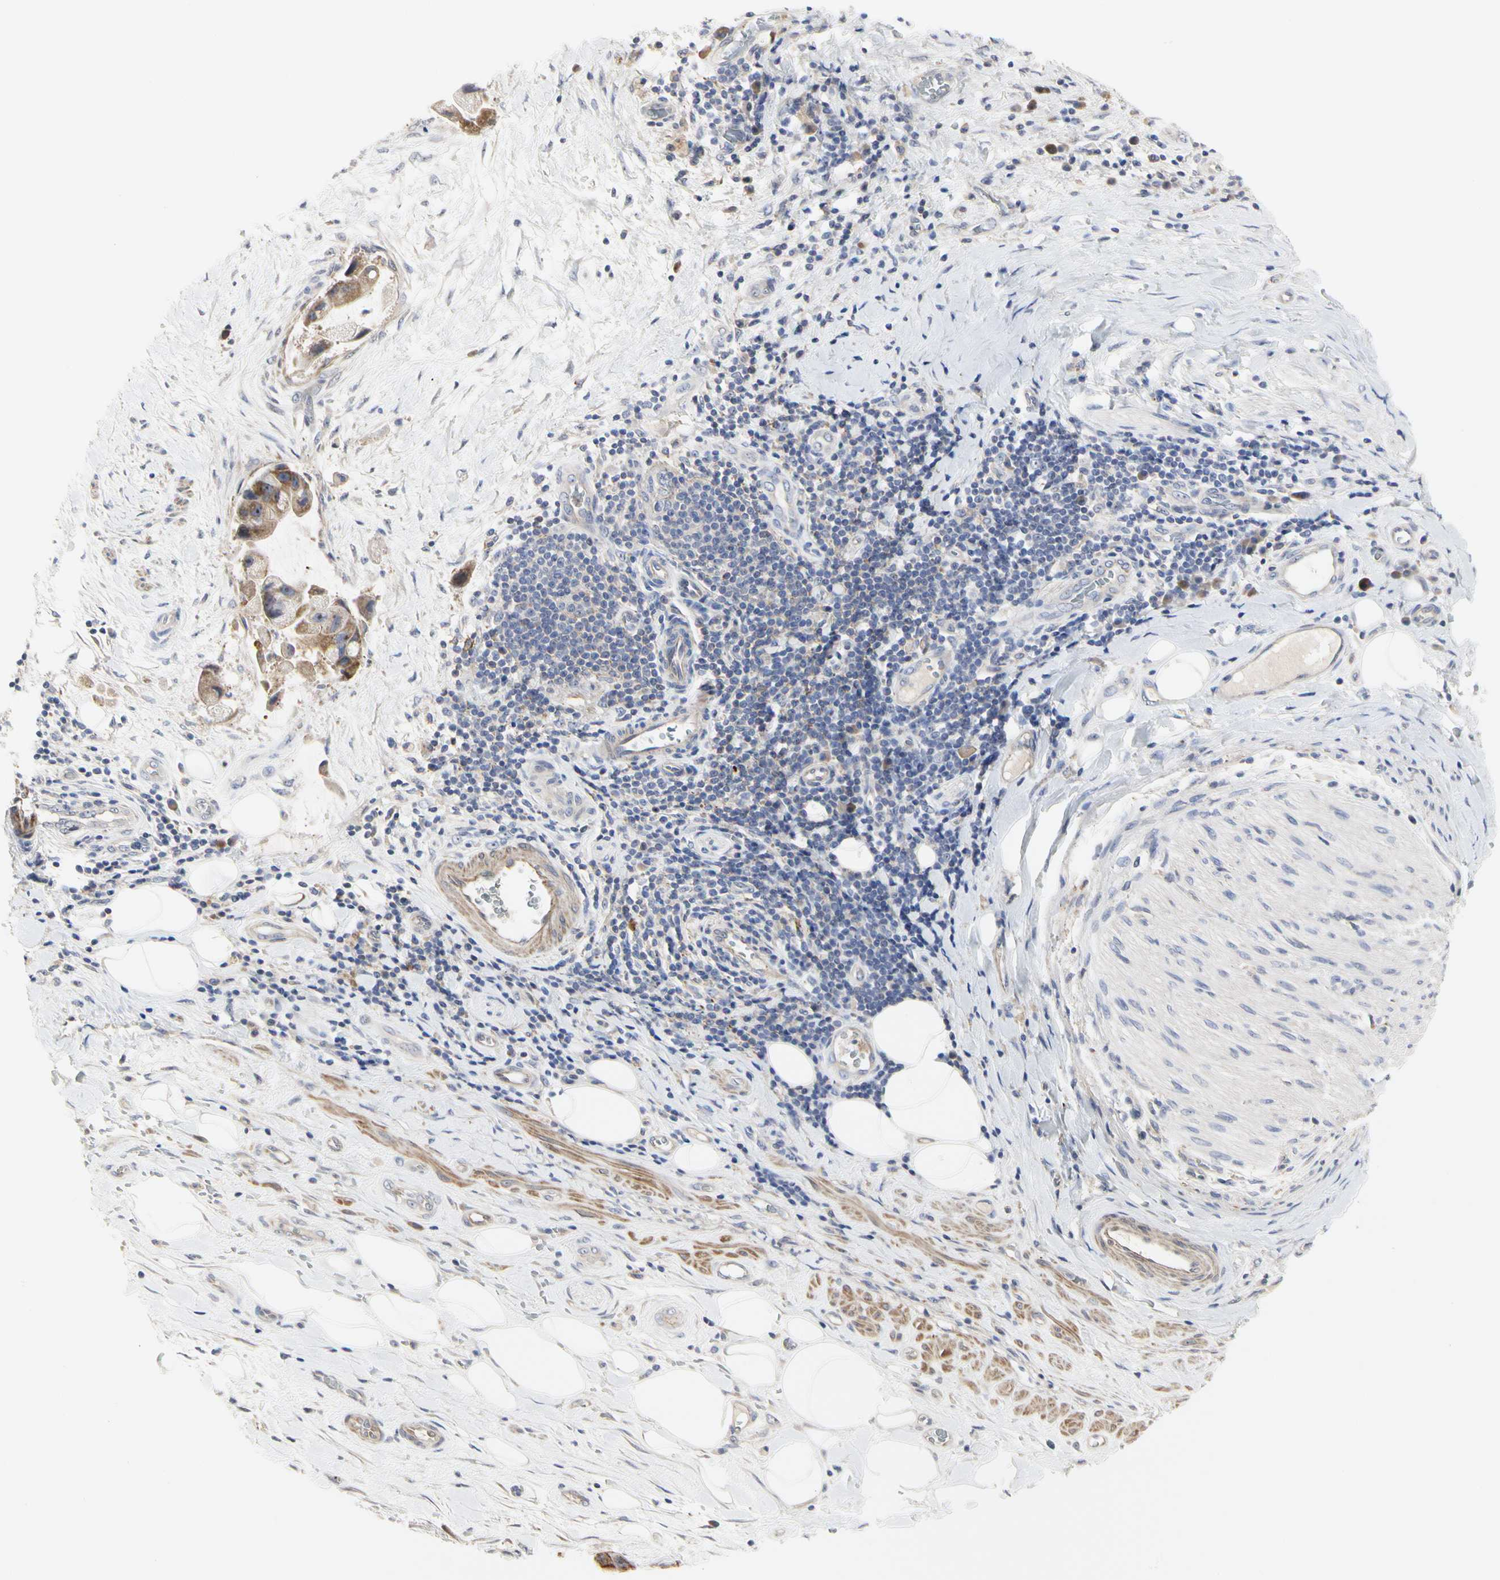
{"staining": {"intensity": "moderate", "quantity": ">75%", "location": "cytoplasmic/membranous"}, "tissue": "liver cancer", "cell_type": "Tumor cells", "image_type": "cancer", "snomed": [{"axis": "morphology", "description": "Normal tissue, NOS"}, {"axis": "morphology", "description": "Cholangiocarcinoma"}, {"axis": "topography", "description": "Liver"}, {"axis": "topography", "description": "Peripheral nerve tissue"}], "caption": "Moderate cytoplasmic/membranous protein positivity is identified in about >75% of tumor cells in cholangiocarcinoma (liver). (Stains: DAB in brown, nuclei in blue, Microscopy: brightfield microscopy at high magnification).", "gene": "SHANK2", "patient": {"sex": "male", "age": 50}}